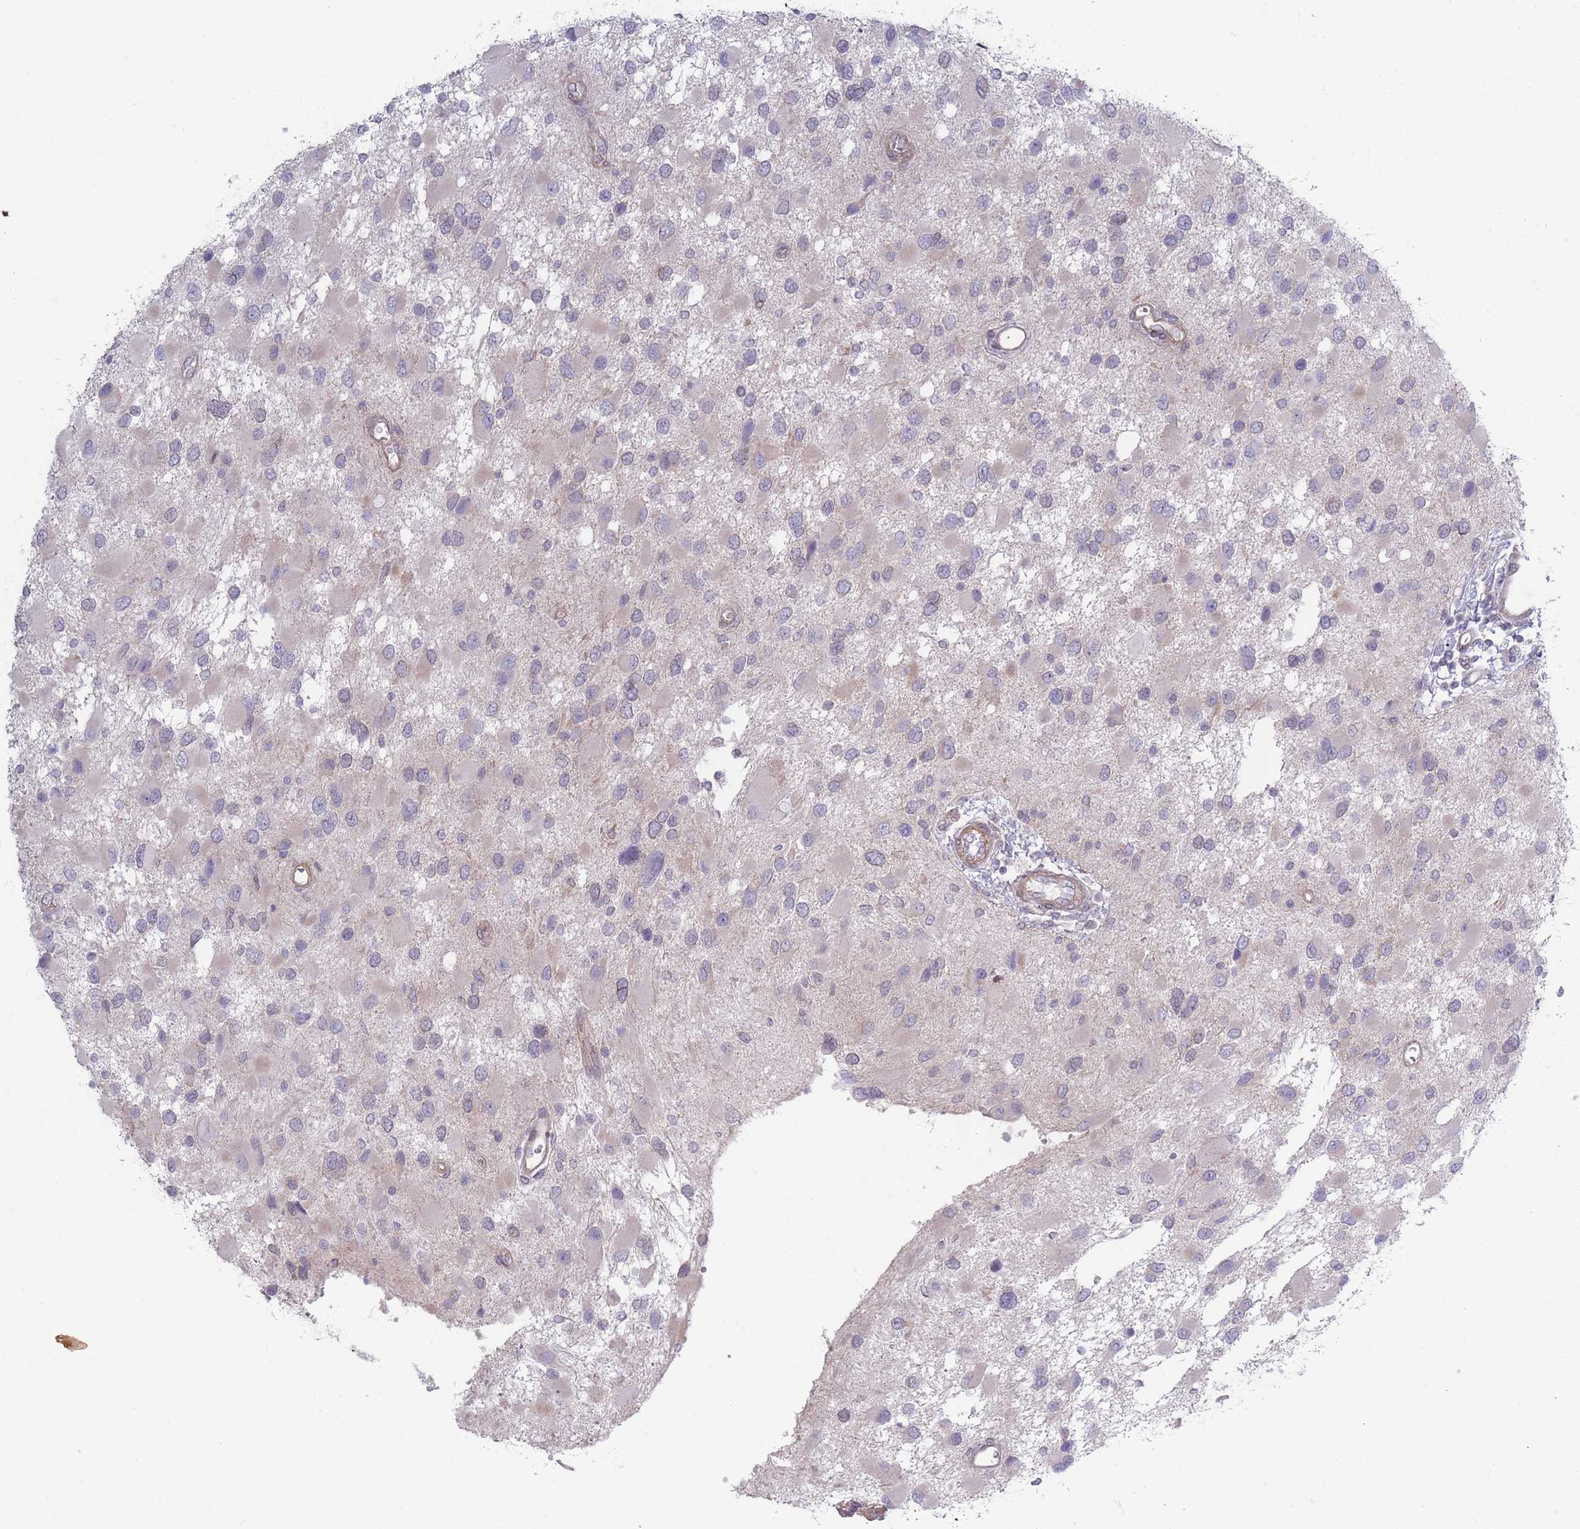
{"staining": {"intensity": "negative", "quantity": "none", "location": "none"}, "tissue": "glioma", "cell_type": "Tumor cells", "image_type": "cancer", "snomed": [{"axis": "morphology", "description": "Glioma, malignant, High grade"}, {"axis": "topography", "description": "Brain"}], "caption": "Human glioma stained for a protein using immunohistochemistry (IHC) displays no expression in tumor cells.", "gene": "VRK2", "patient": {"sex": "male", "age": 53}}